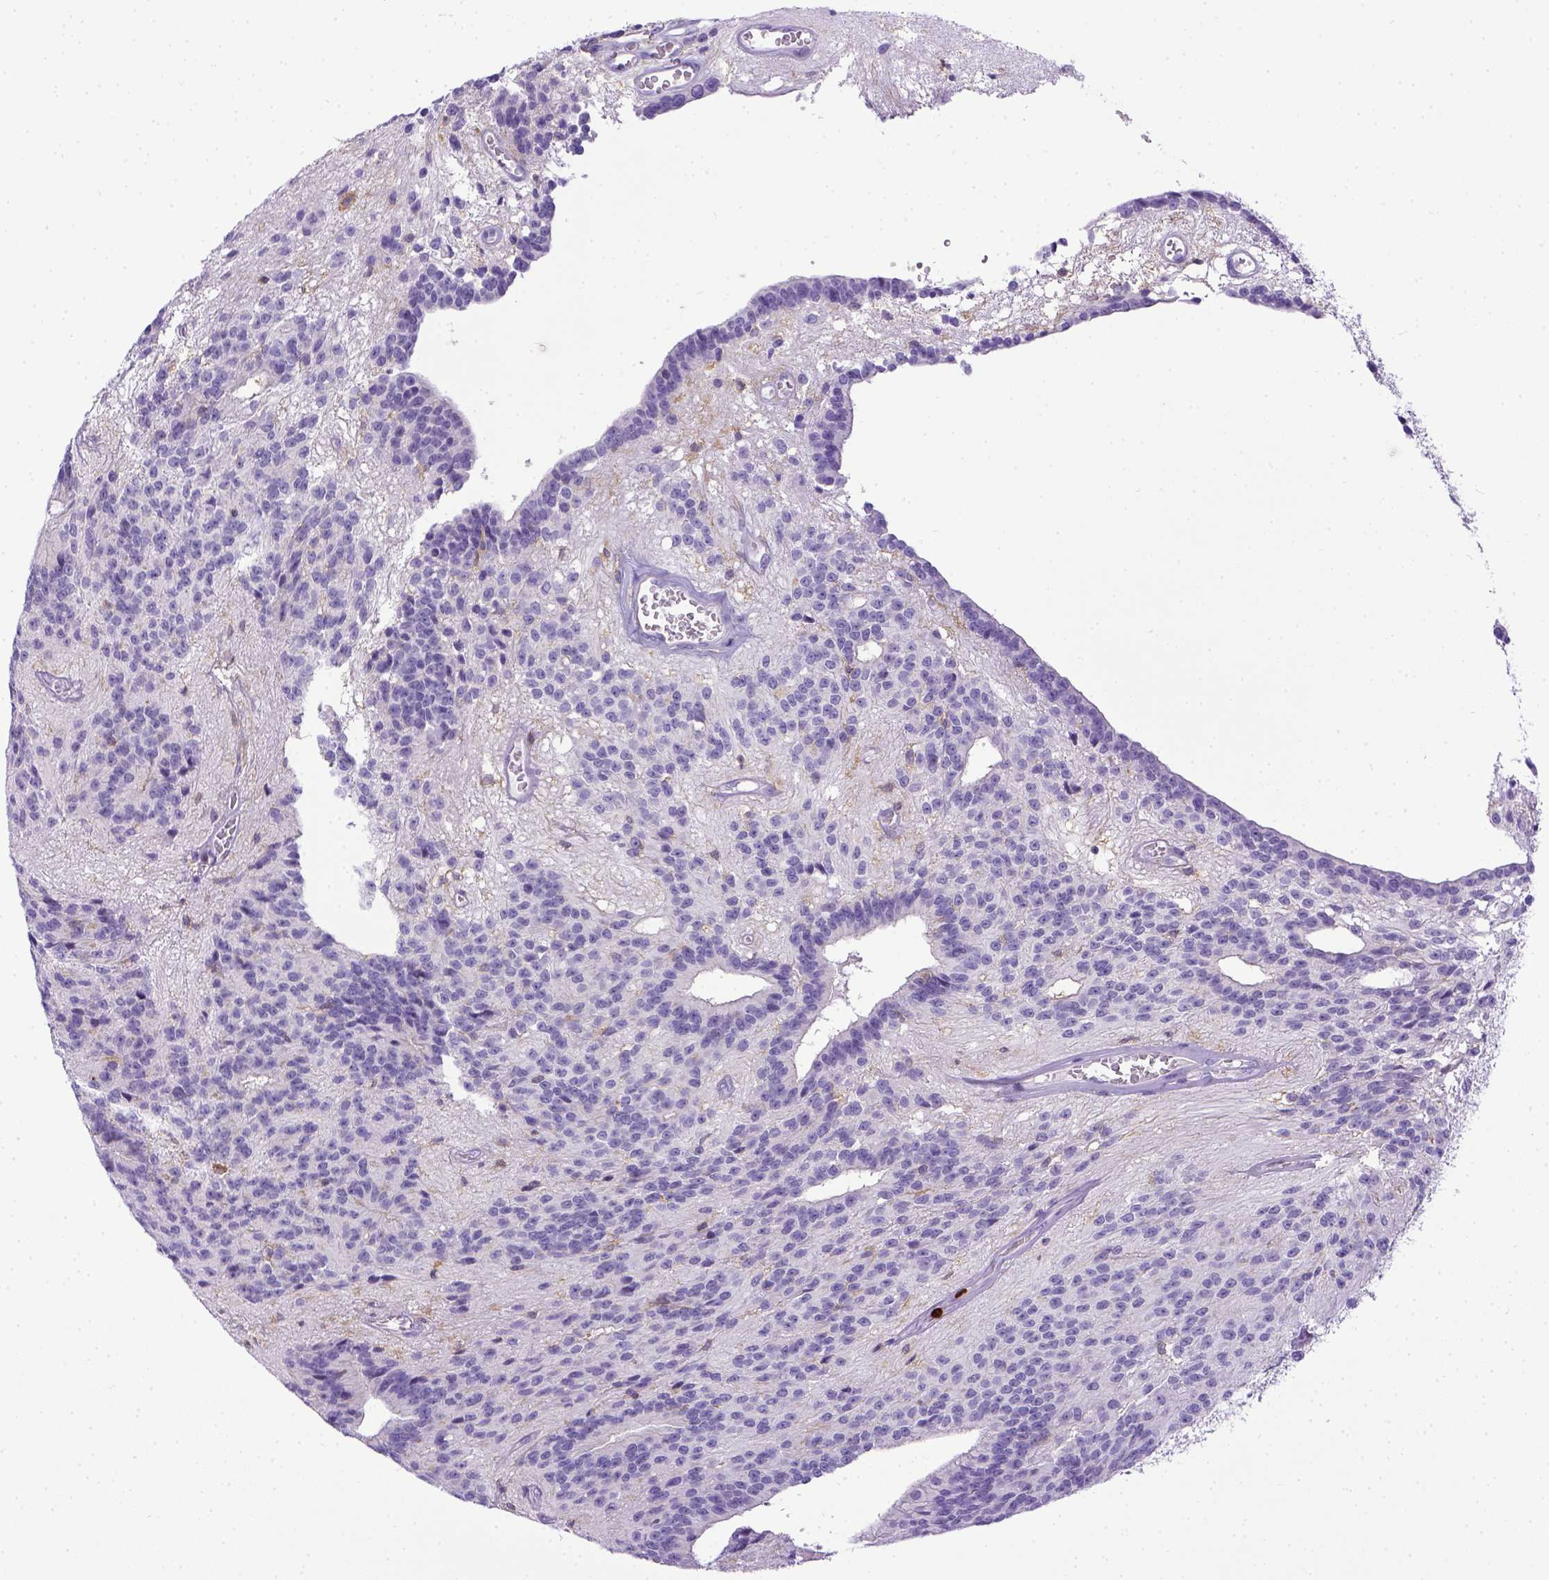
{"staining": {"intensity": "negative", "quantity": "none", "location": "none"}, "tissue": "glioma", "cell_type": "Tumor cells", "image_type": "cancer", "snomed": [{"axis": "morphology", "description": "Glioma, malignant, Low grade"}, {"axis": "topography", "description": "Brain"}], "caption": "Immunohistochemical staining of glioma reveals no significant staining in tumor cells. (DAB immunohistochemistry visualized using brightfield microscopy, high magnification).", "gene": "ITGAM", "patient": {"sex": "male", "age": 31}}